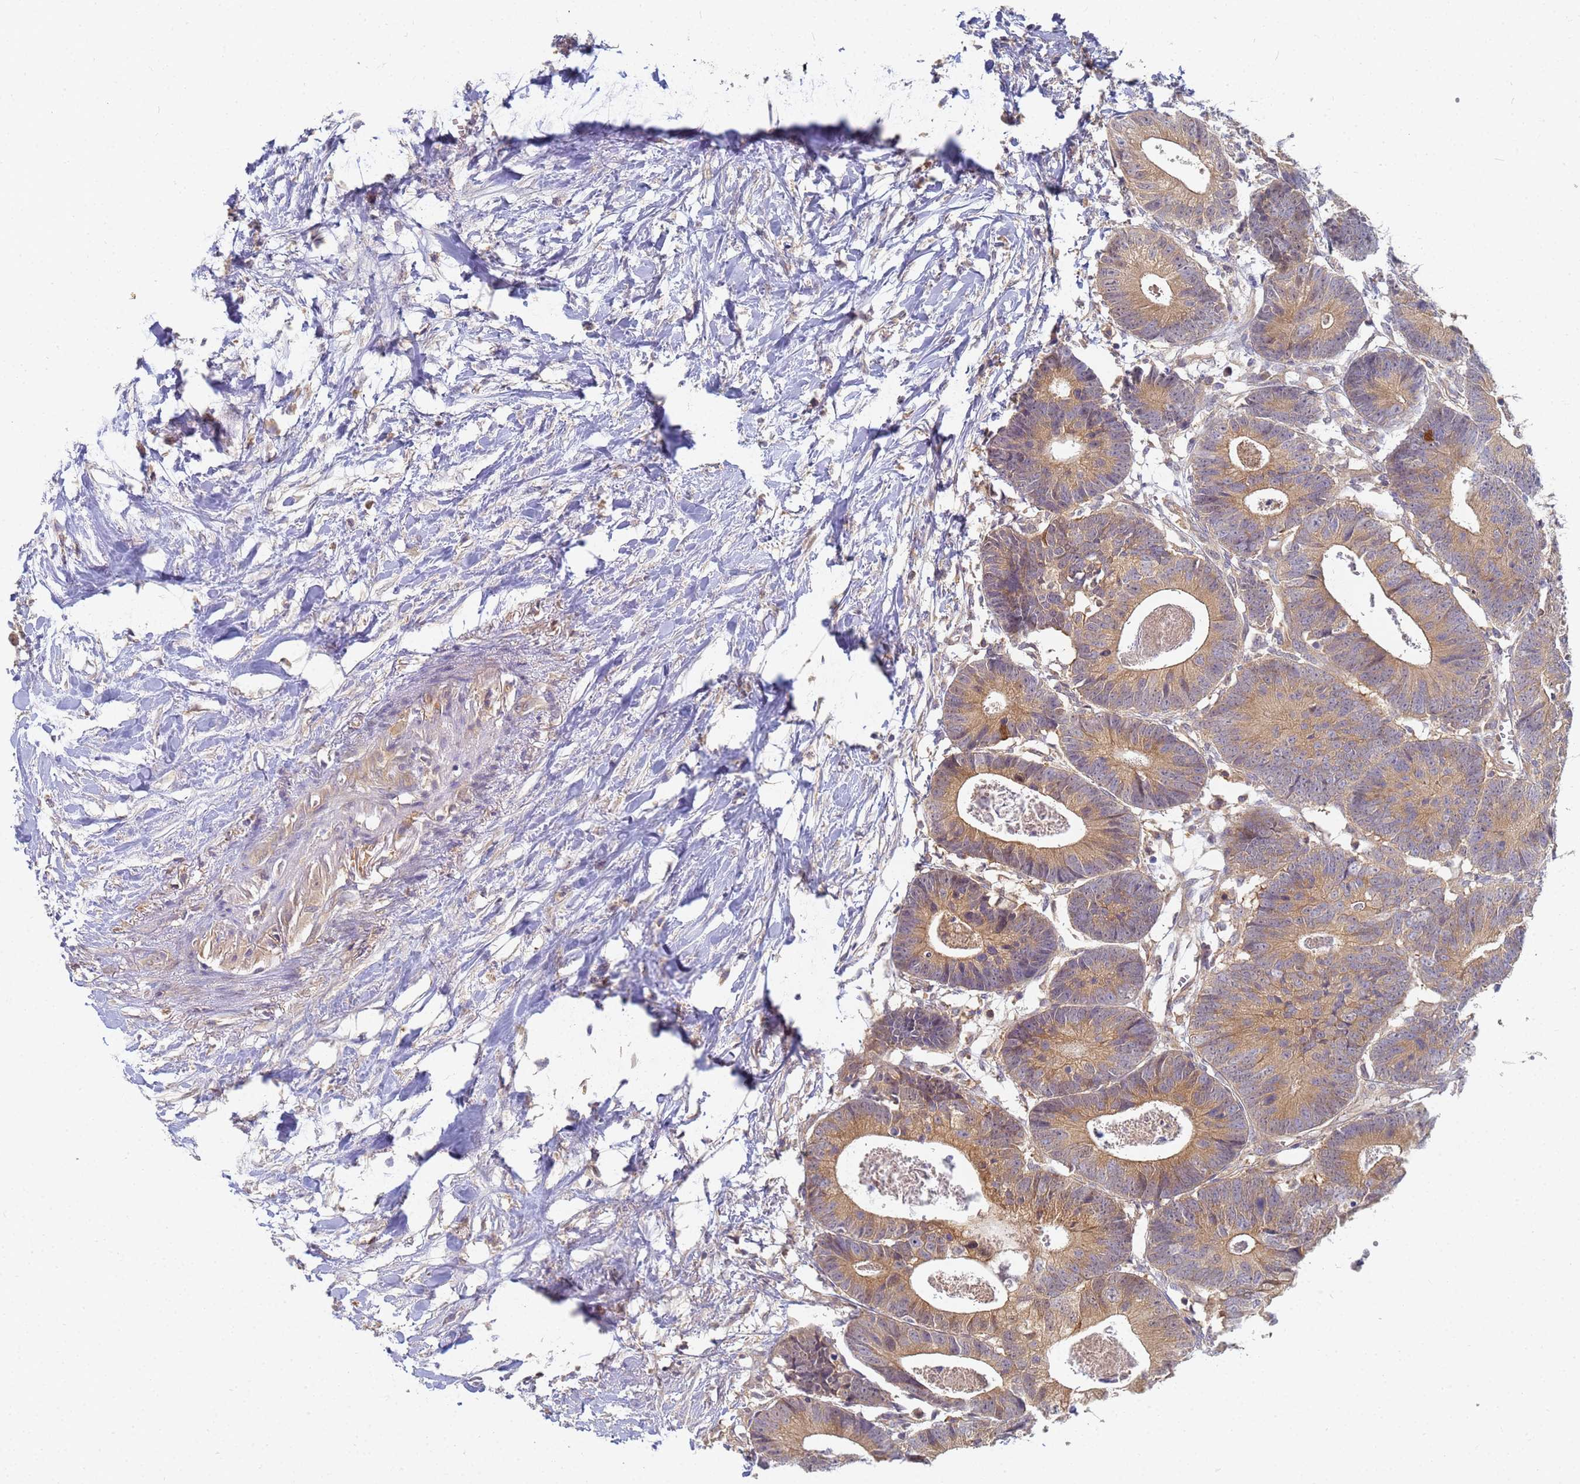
{"staining": {"intensity": "moderate", "quantity": ">75%", "location": "cytoplasmic/membranous"}, "tissue": "colorectal cancer", "cell_type": "Tumor cells", "image_type": "cancer", "snomed": [{"axis": "morphology", "description": "Adenocarcinoma, NOS"}, {"axis": "topography", "description": "Colon"}], "caption": "Protein analysis of colorectal adenocarcinoma tissue demonstrates moderate cytoplasmic/membranous staining in about >75% of tumor cells.", "gene": "SHARPIN", "patient": {"sex": "female", "age": 57}}